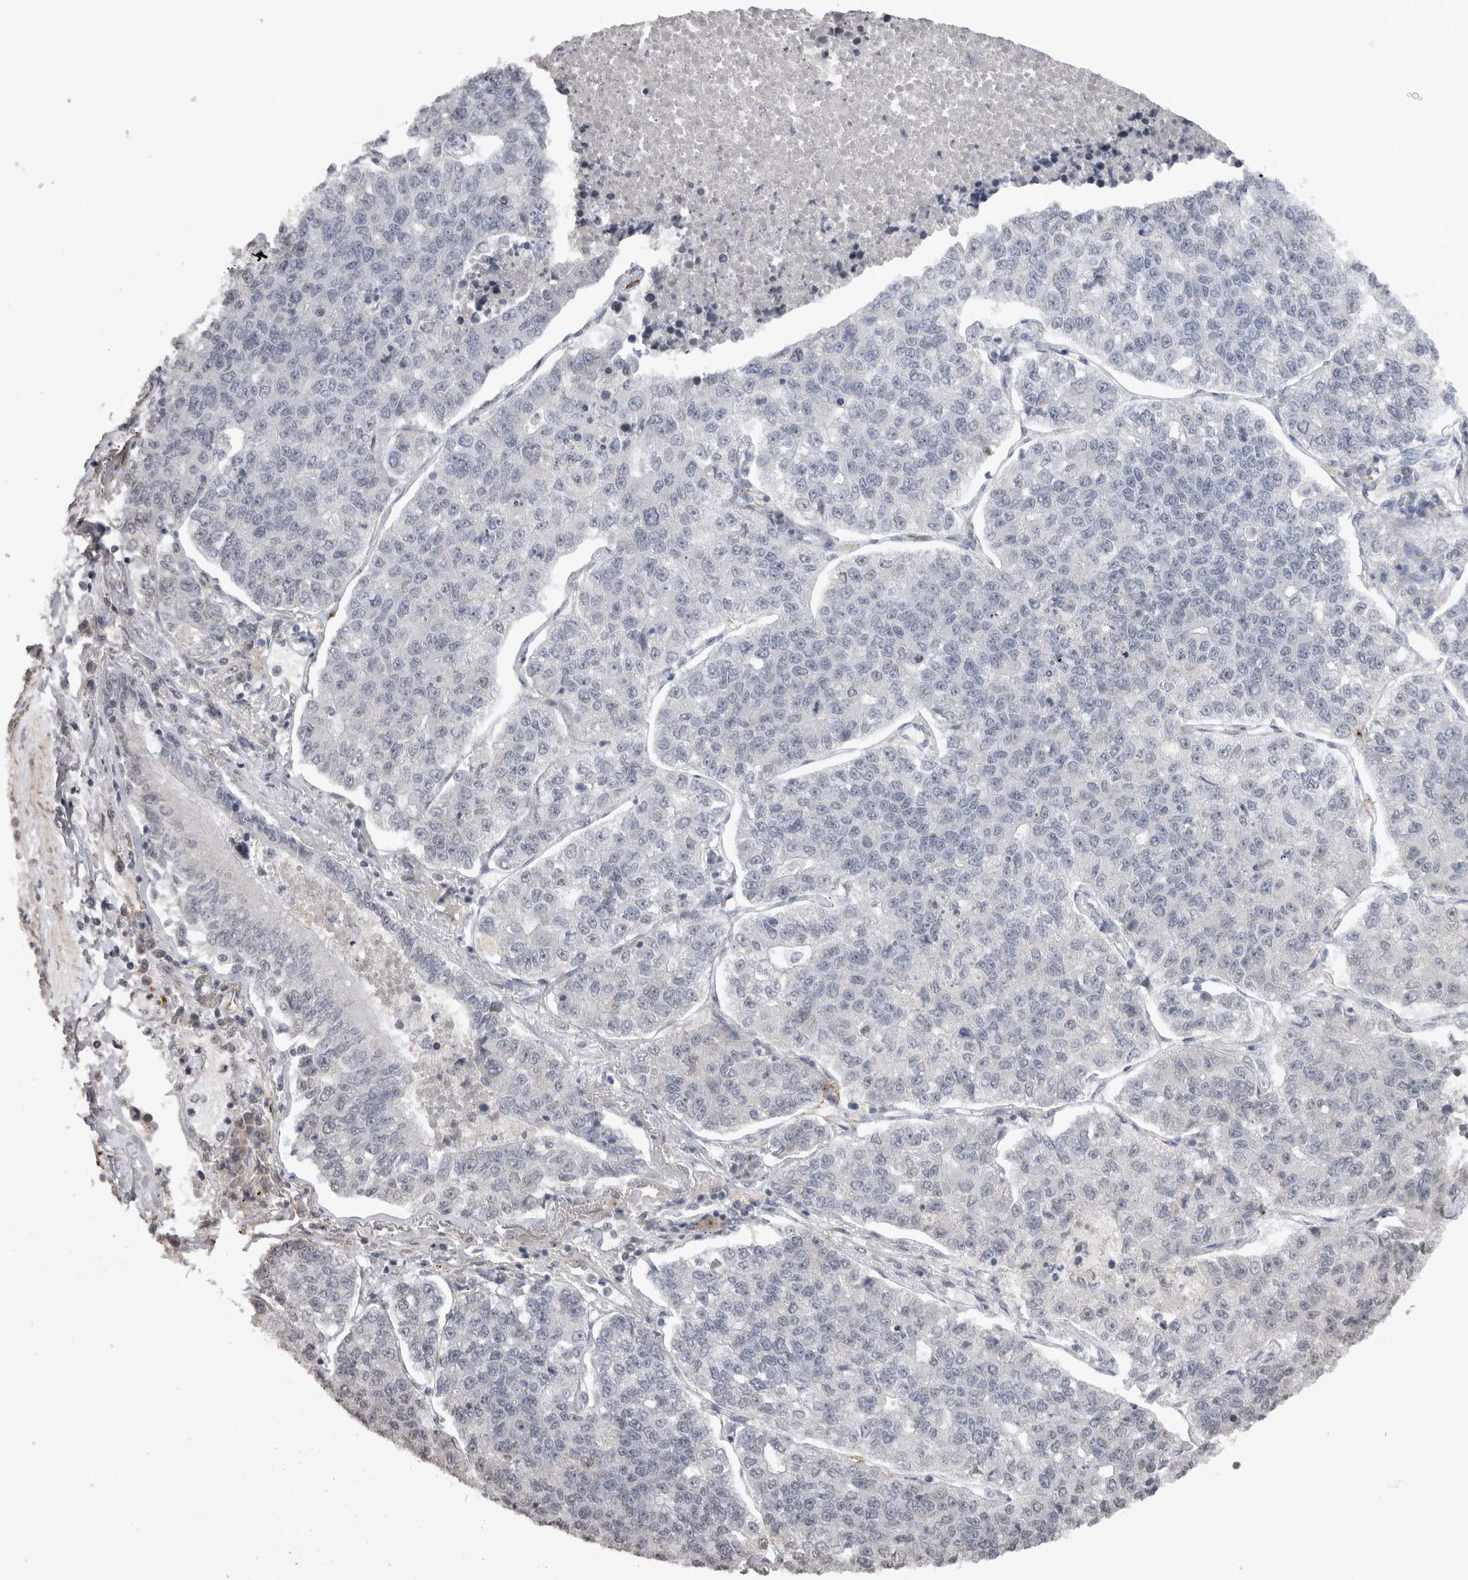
{"staining": {"intensity": "negative", "quantity": "none", "location": "none"}, "tissue": "lung cancer", "cell_type": "Tumor cells", "image_type": "cancer", "snomed": [{"axis": "morphology", "description": "Adenocarcinoma, NOS"}, {"axis": "topography", "description": "Lung"}], "caption": "Lung cancer was stained to show a protein in brown. There is no significant expression in tumor cells. (DAB (3,3'-diaminobenzidine) IHC visualized using brightfield microscopy, high magnification).", "gene": "CDH13", "patient": {"sex": "male", "age": 49}}